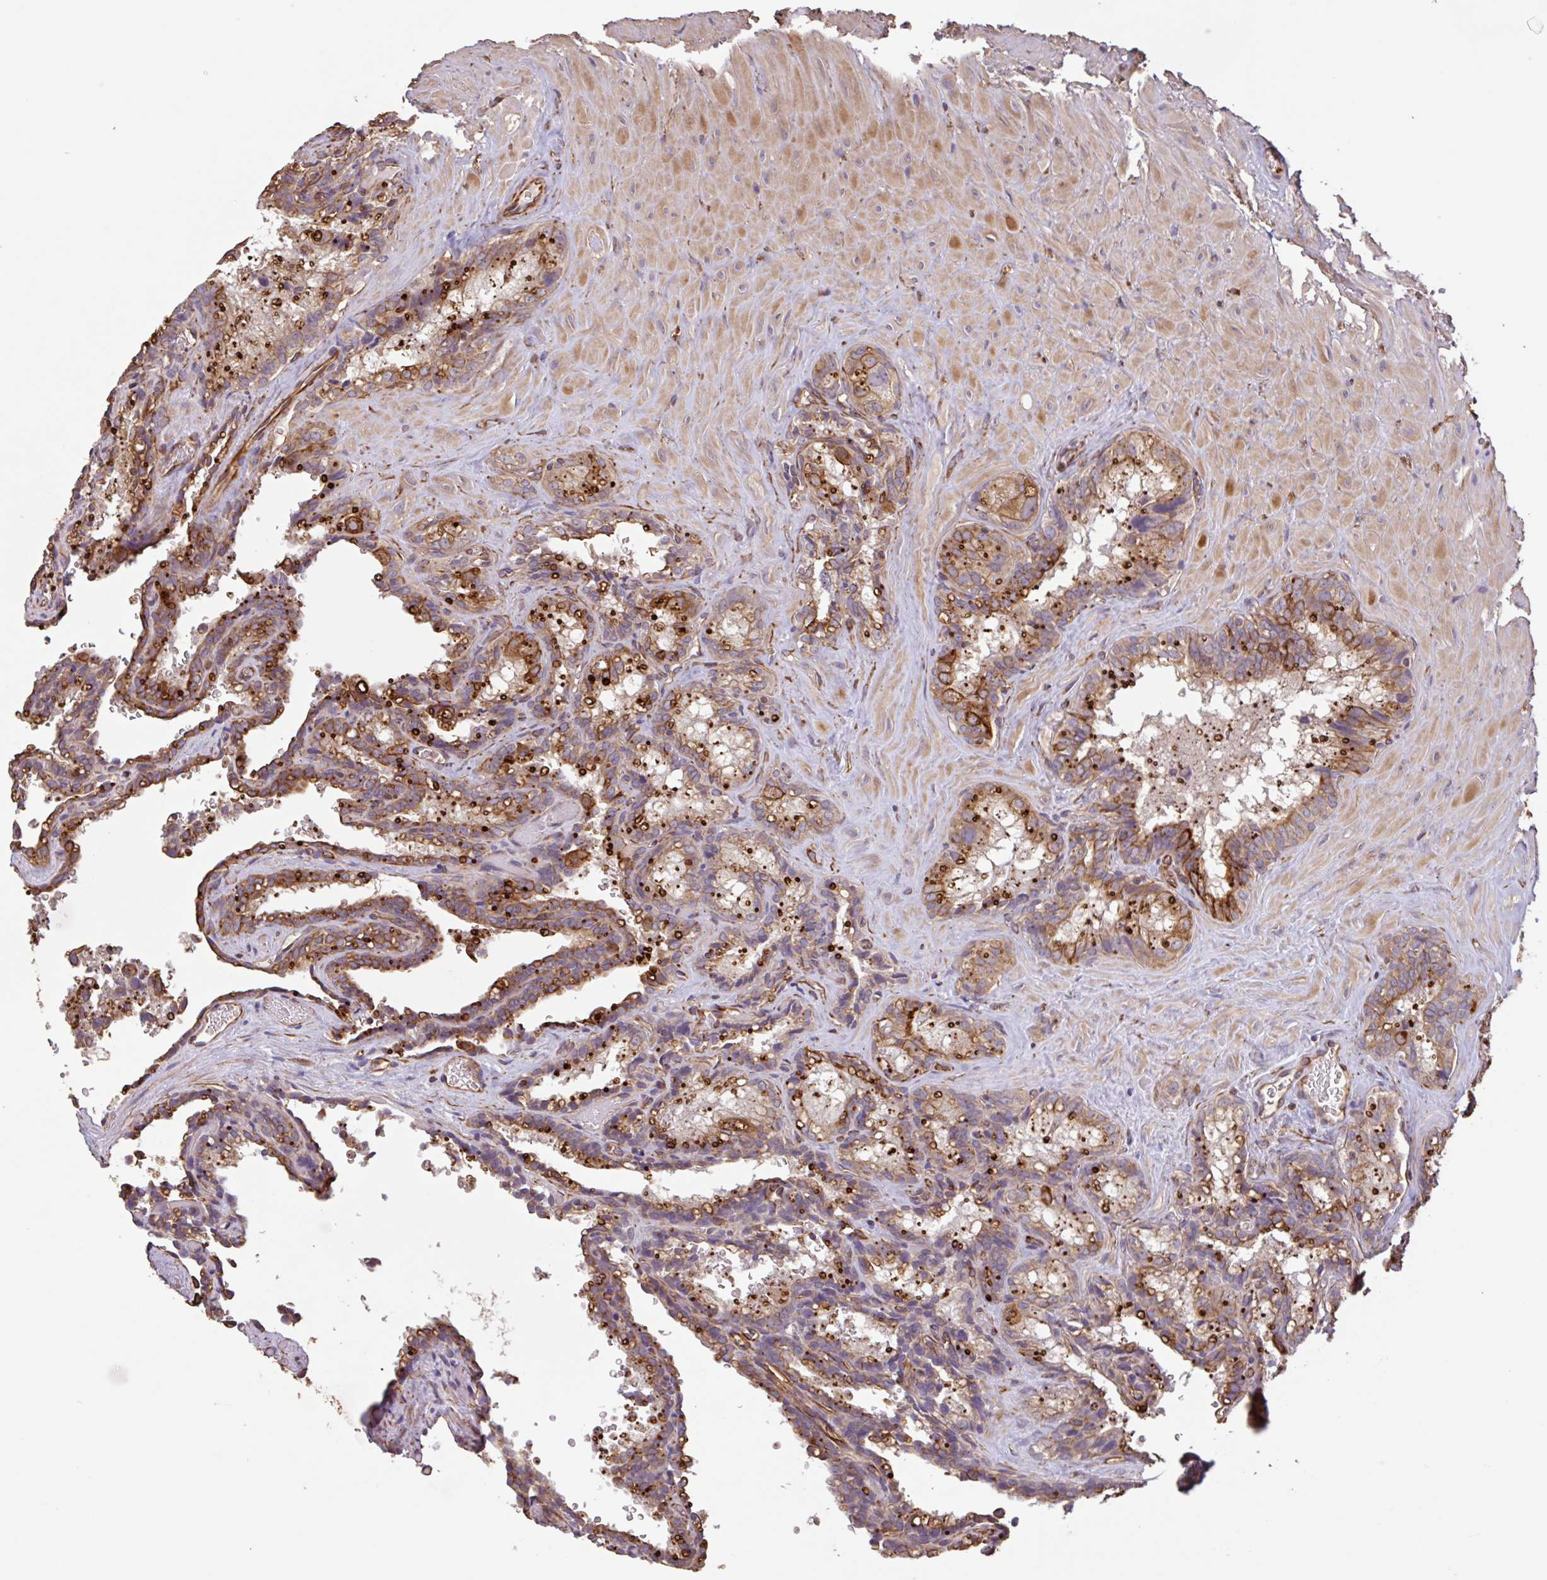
{"staining": {"intensity": "moderate", "quantity": ">75%", "location": "cytoplasmic/membranous"}, "tissue": "seminal vesicle", "cell_type": "Glandular cells", "image_type": "normal", "snomed": [{"axis": "morphology", "description": "Normal tissue, NOS"}, {"axis": "topography", "description": "Seminal veicle"}], "caption": "Glandular cells reveal medium levels of moderate cytoplasmic/membranous staining in about >75% of cells in normal seminal vesicle.", "gene": "ZNF790", "patient": {"sex": "male", "age": 47}}